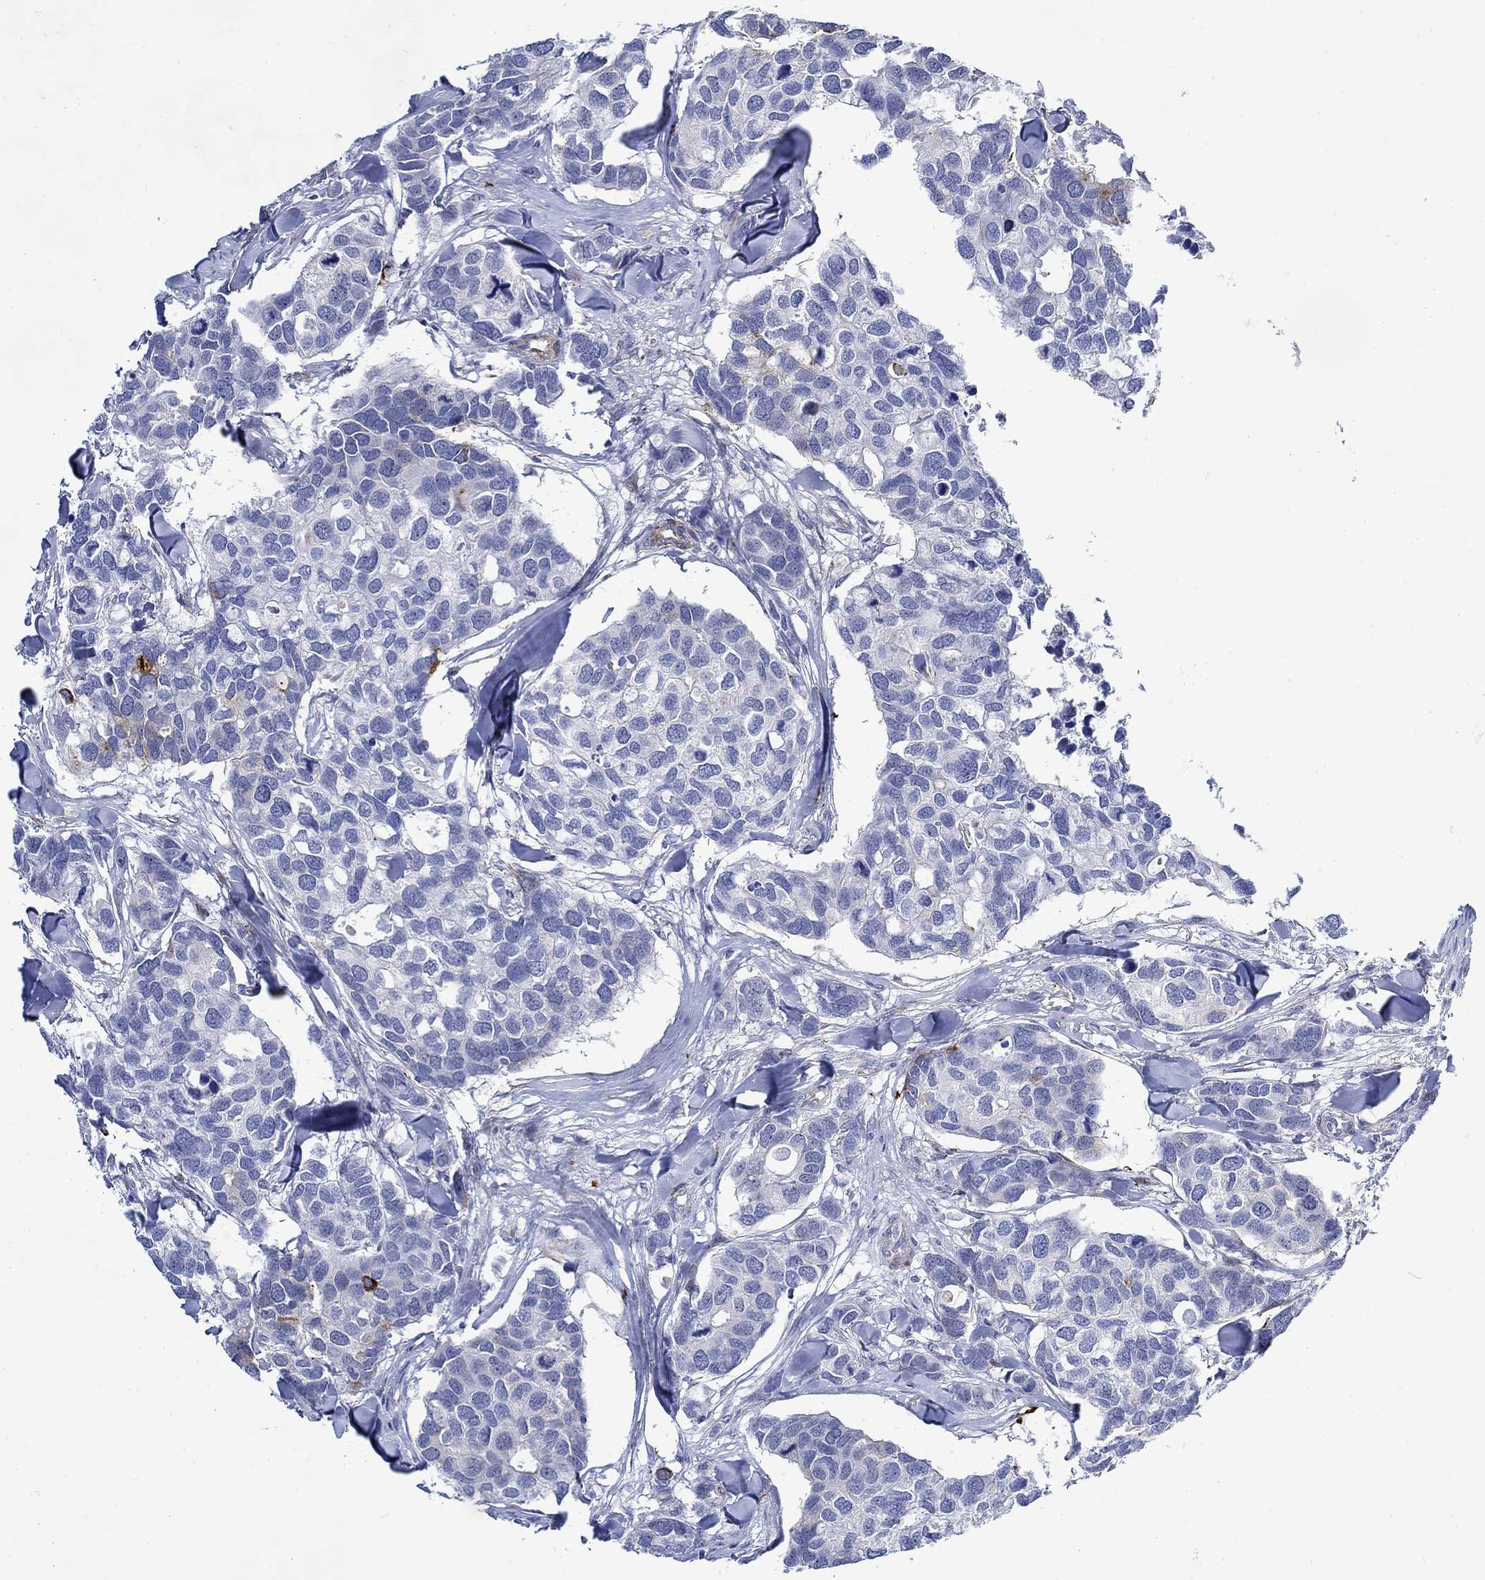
{"staining": {"intensity": "negative", "quantity": "none", "location": "none"}, "tissue": "breast cancer", "cell_type": "Tumor cells", "image_type": "cancer", "snomed": [{"axis": "morphology", "description": "Duct carcinoma"}, {"axis": "topography", "description": "Breast"}], "caption": "Immunohistochemical staining of human breast cancer (infiltrating ductal carcinoma) reveals no significant expression in tumor cells.", "gene": "KSR2", "patient": {"sex": "female", "age": 83}}